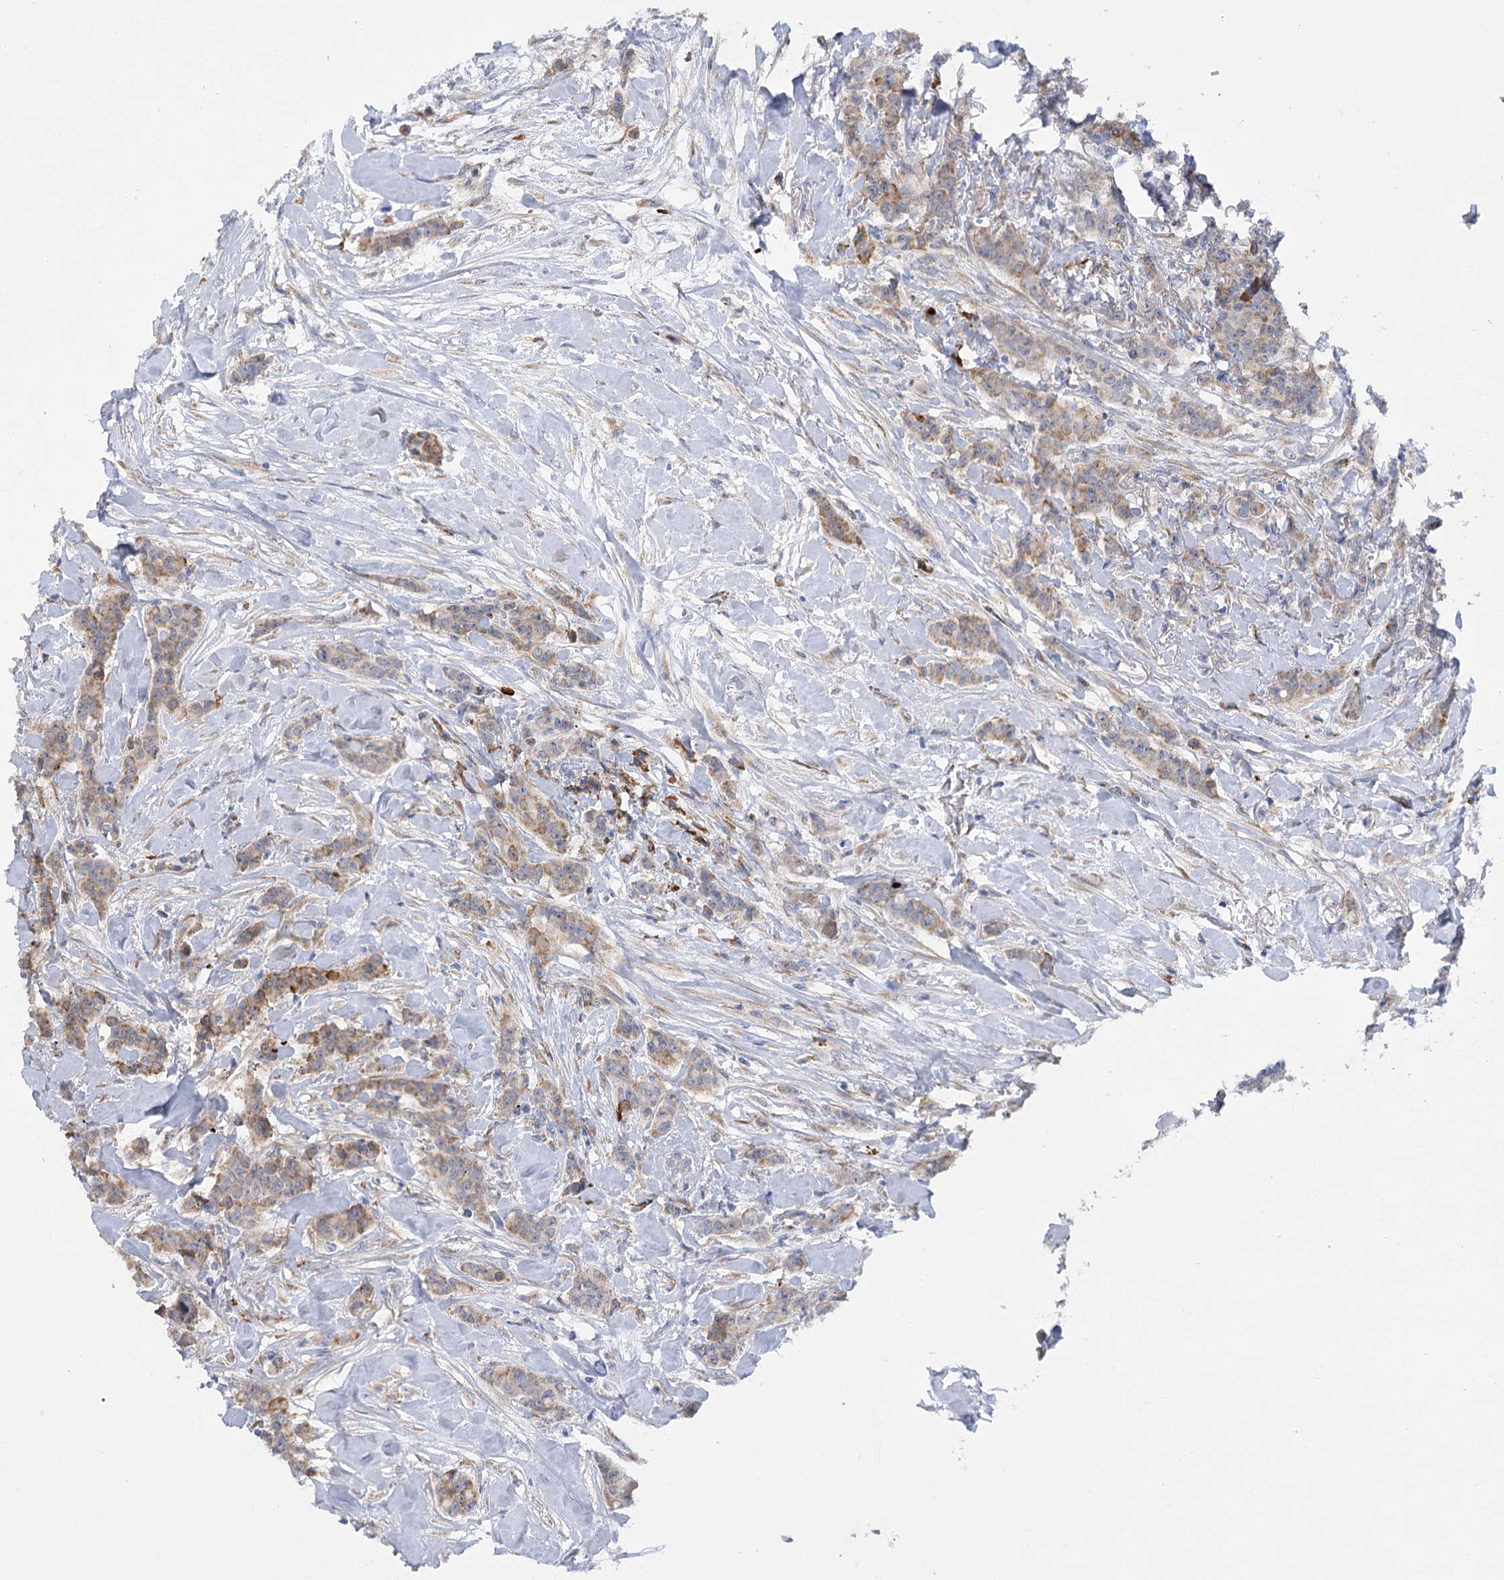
{"staining": {"intensity": "weak", "quantity": "25%-75%", "location": "cytoplasmic/membranous"}, "tissue": "breast cancer", "cell_type": "Tumor cells", "image_type": "cancer", "snomed": [{"axis": "morphology", "description": "Duct carcinoma"}, {"axis": "topography", "description": "Breast"}], "caption": "Immunohistochemical staining of breast invasive ductal carcinoma demonstrates low levels of weak cytoplasmic/membranous protein staining in about 25%-75% of tumor cells.", "gene": "NCKAP5", "patient": {"sex": "female", "age": 40}}